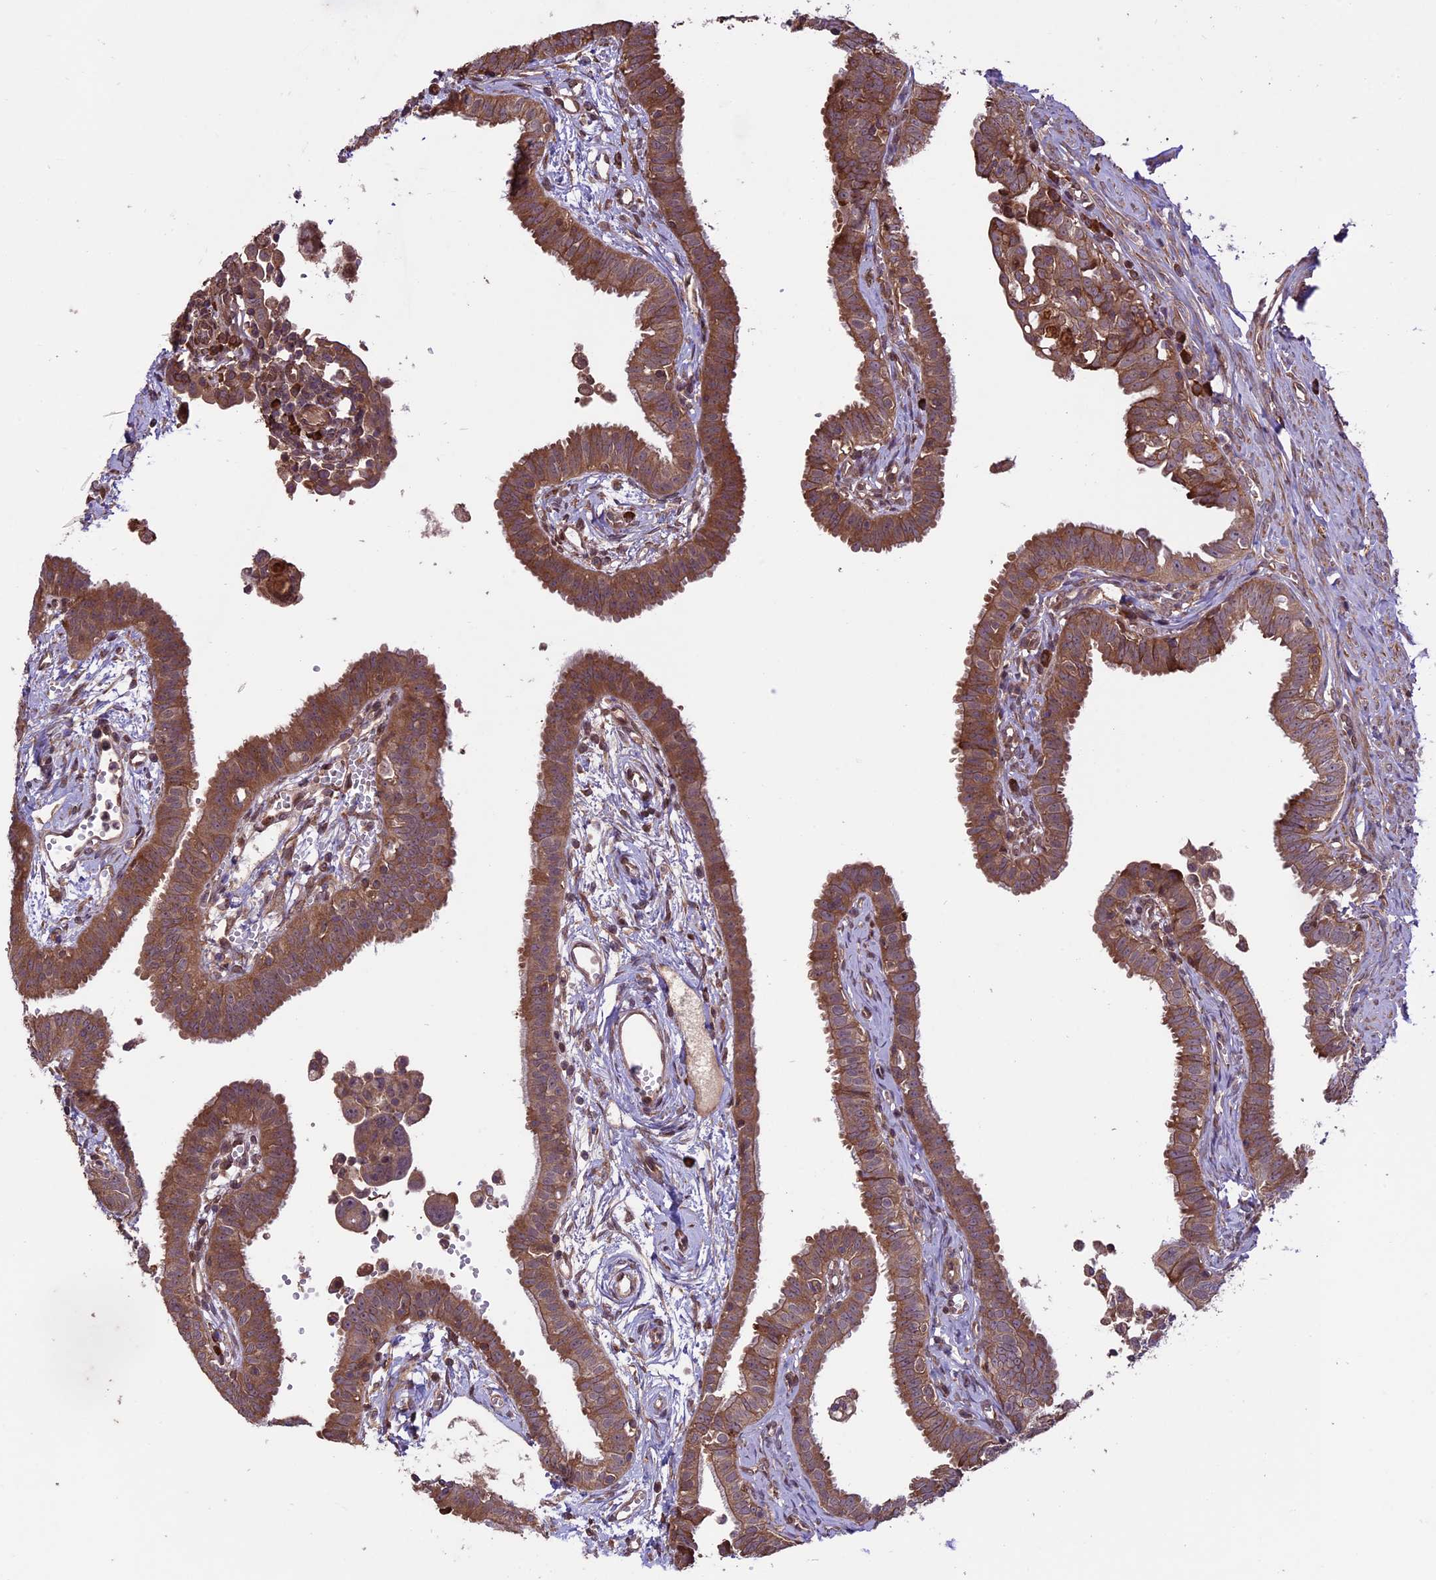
{"staining": {"intensity": "moderate", "quantity": ">75%", "location": "cytoplasmic/membranous"}, "tissue": "fallopian tube", "cell_type": "Glandular cells", "image_type": "normal", "snomed": [{"axis": "morphology", "description": "Normal tissue, NOS"}, {"axis": "morphology", "description": "Carcinoma, NOS"}, {"axis": "topography", "description": "Fallopian tube"}, {"axis": "topography", "description": "Ovary"}], "caption": "IHC of unremarkable human fallopian tube reveals medium levels of moderate cytoplasmic/membranous expression in approximately >75% of glandular cells.", "gene": "HDAC5", "patient": {"sex": "female", "age": 59}}